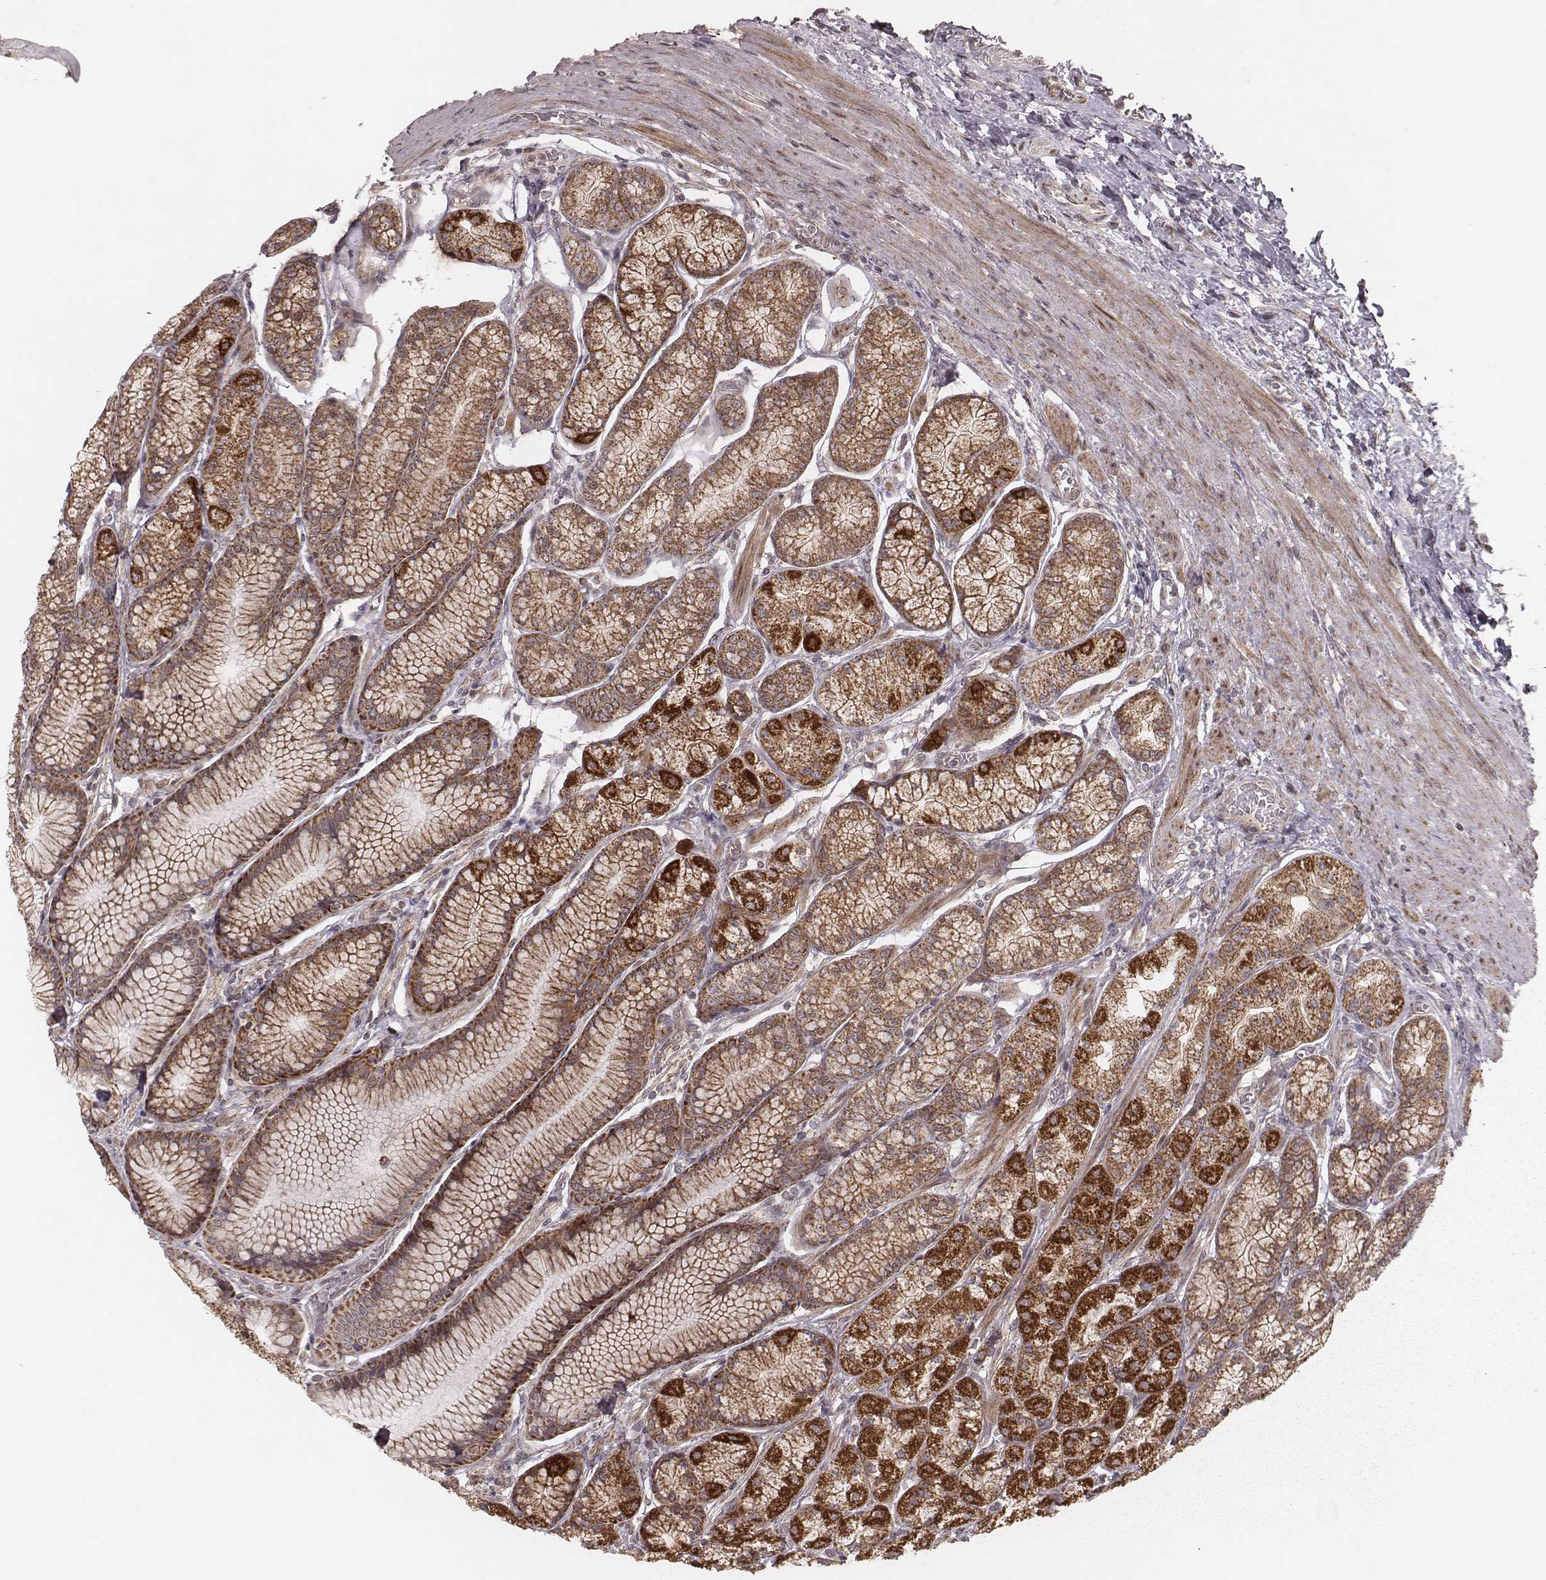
{"staining": {"intensity": "strong", "quantity": ">75%", "location": "cytoplasmic/membranous"}, "tissue": "stomach", "cell_type": "Glandular cells", "image_type": "normal", "snomed": [{"axis": "morphology", "description": "Normal tissue, NOS"}, {"axis": "morphology", "description": "Adenocarcinoma, NOS"}, {"axis": "morphology", "description": "Adenocarcinoma, High grade"}, {"axis": "topography", "description": "Stomach, upper"}, {"axis": "topography", "description": "Stomach"}], "caption": "About >75% of glandular cells in benign human stomach exhibit strong cytoplasmic/membranous protein expression as visualized by brown immunohistochemical staining.", "gene": "NDUFA7", "patient": {"sex": "female", "age": 65}}